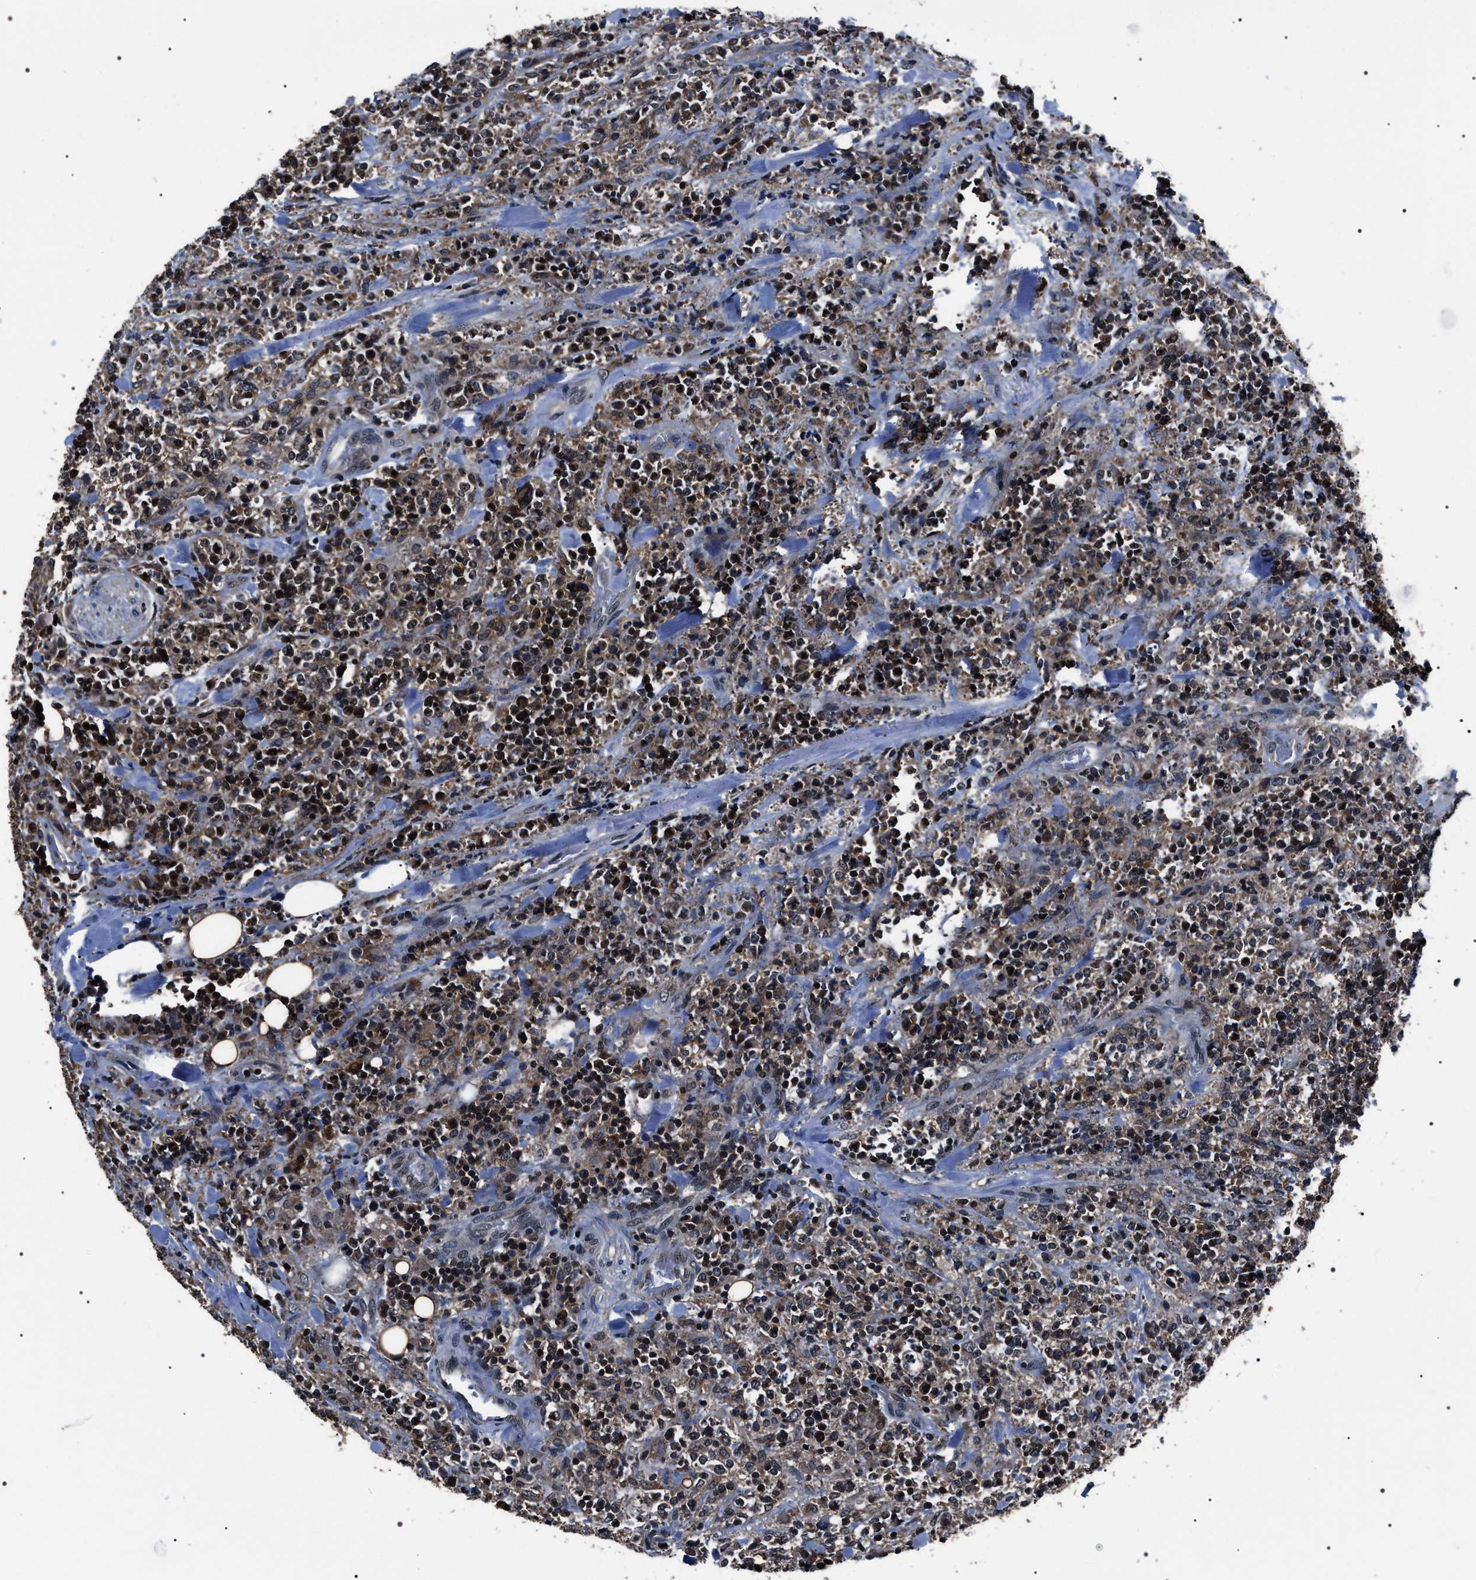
{"staining": {"intensity": "strong", "quantity": ">75%", "location": "nuclear"}, "tissue": "lymphoma", "cell_type": "Tumor cells", "image_type": "cancer", "snomed": [{"axis": "morphology", "description": "Malignant lymphoma, non-Hodgkin's type, High grade"}, {"axis": "topography", "description": "Soft tissue"}], "caption": "A high-resolution histopathology image shows immunohistochemistry (IHC) staining of lymphoma, which reveals strong nuclear positivity in approximately >75% of tumor cells.", "gene": "SIPA1", "patient": {"sex": "male", "age": 18}}